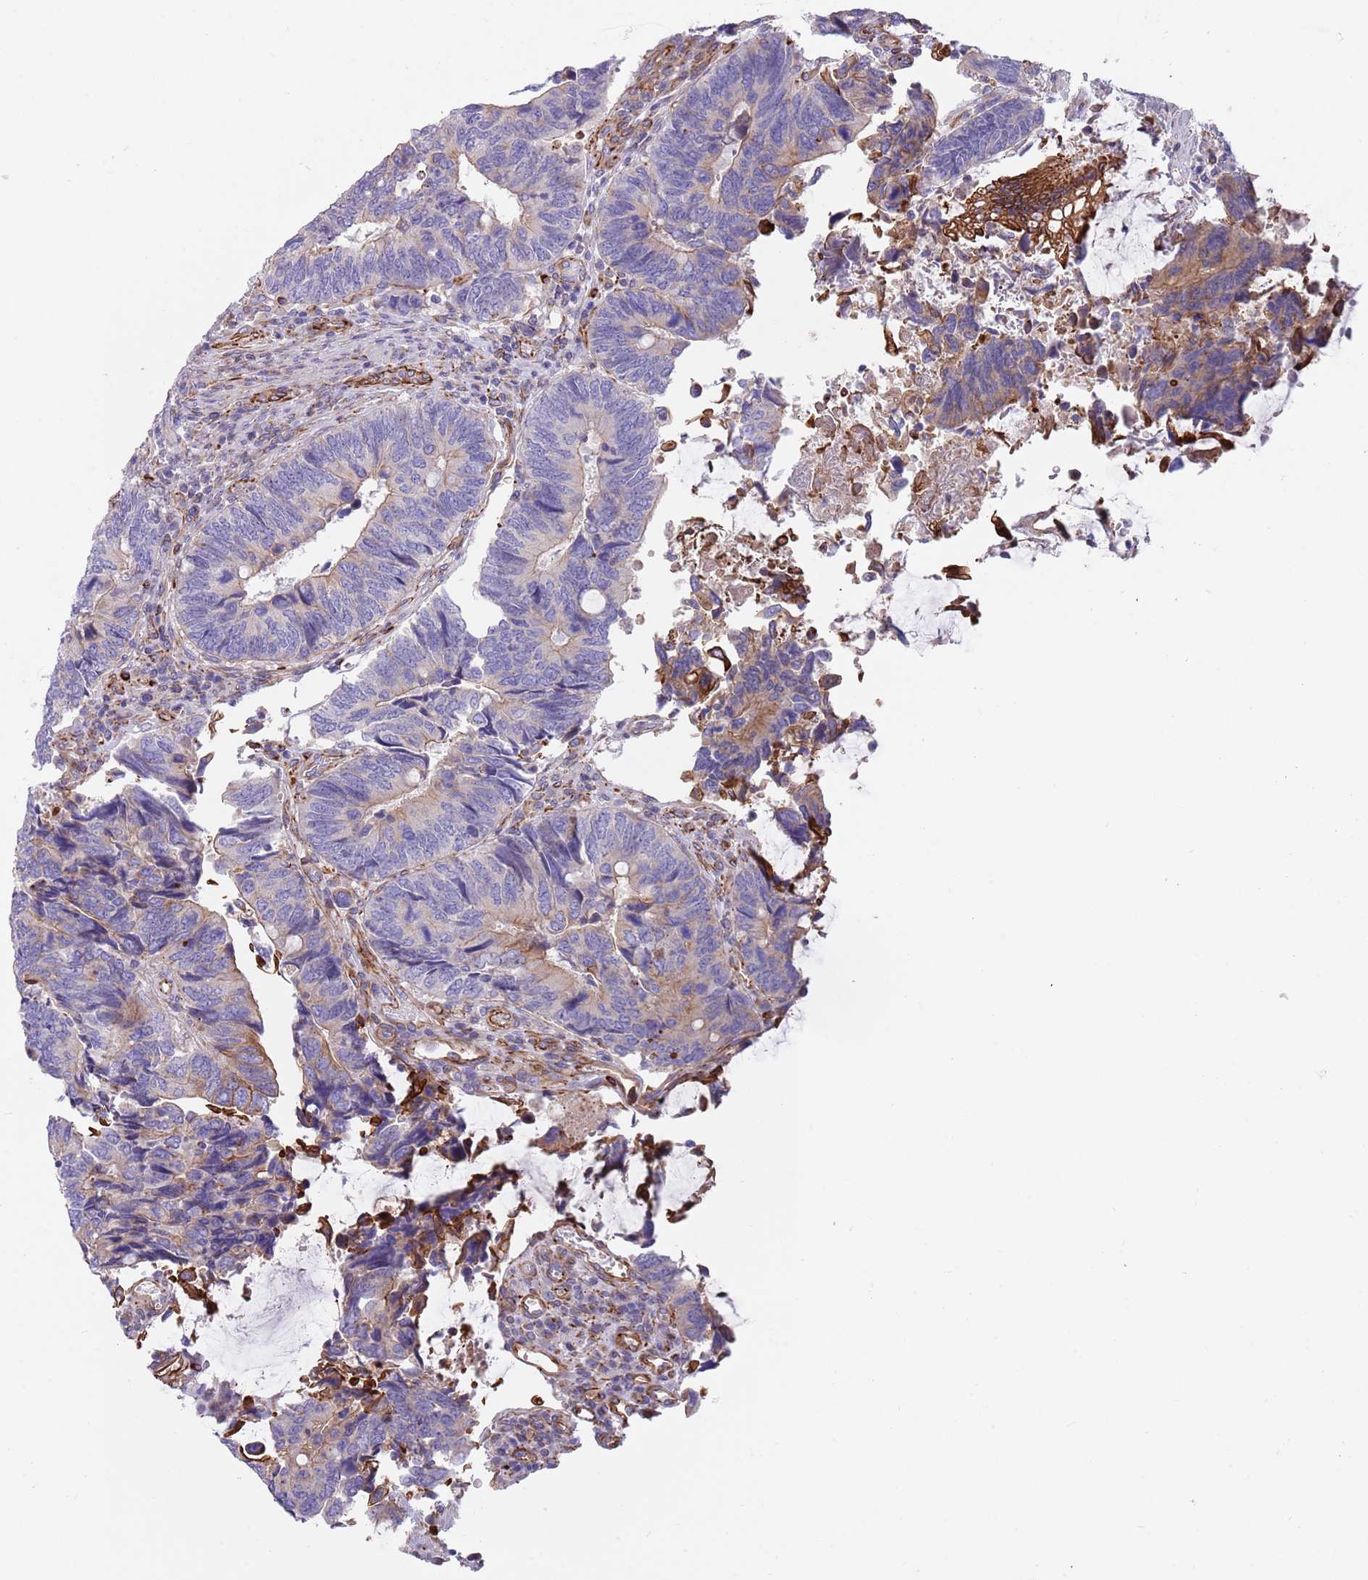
{"staining": {"intensity": "moderate", "quantity": "<25%", "location": "cytoplasmic/membranous"}, "tissue": "colorectal cancer", "cell_type": "Tumor cells", "image_type": "cancer", "snomed": [{"axis": "morphology", "description": "Adenocarcinoma, NOS"}, {"axis": "topography", "description": "Colon"}], "caption": "Colorectal cancer stained for a protein demonstrates moderate cytoplasmic/membranous positivity in tumor cells. The staining is performed using DAB brown chromogen to label protein expression. The nuclei are counter-stained blue using hematoxylin.", "gene": "MOGAT1", "patient": {"sex": "male", "age": 87}}